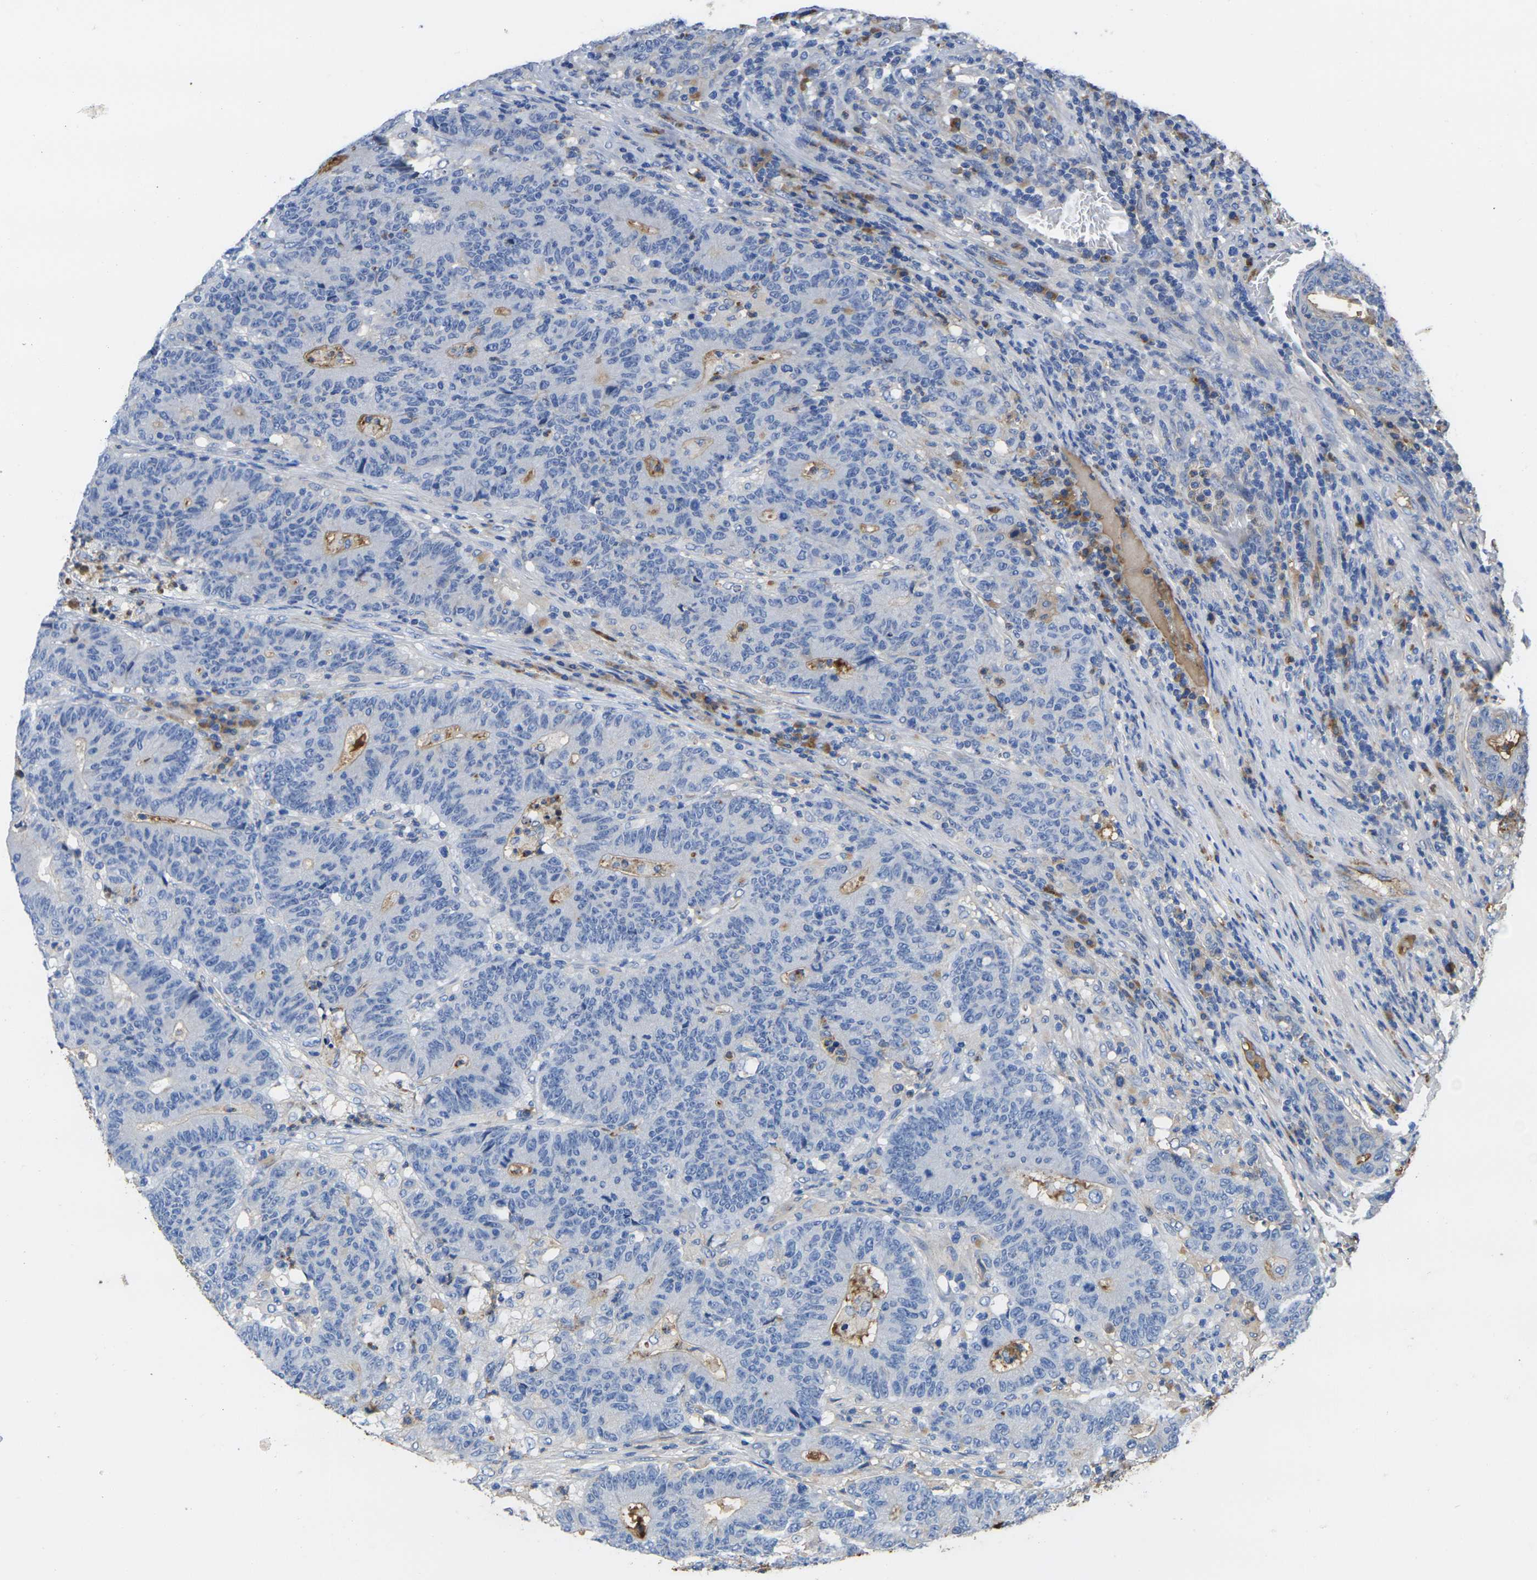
{"staining": {"intensity": "moderate", "quantity": "<25%", "location": "cytoplasmic/membranous"}, "tissue": "colorectal cancer", "cell_type": "Tumor cells", "image_type": "cancer", "snomed": [{"axis": "morphology", "description": "Normal tissue, NOS"}, {"axis": "morphology", "description": "Adenocarcinoma, NOS"}, {"axis": "topography", "description": "Colon"}], "caption": "Immunohistochemical staining of colorectal cancer exhibits low levels of moderate cytoplasmic/membranous expression in approximately <25% of tumor cells.", "gene": "GREM2", "patient": {"sex": "female", "age": 75}}